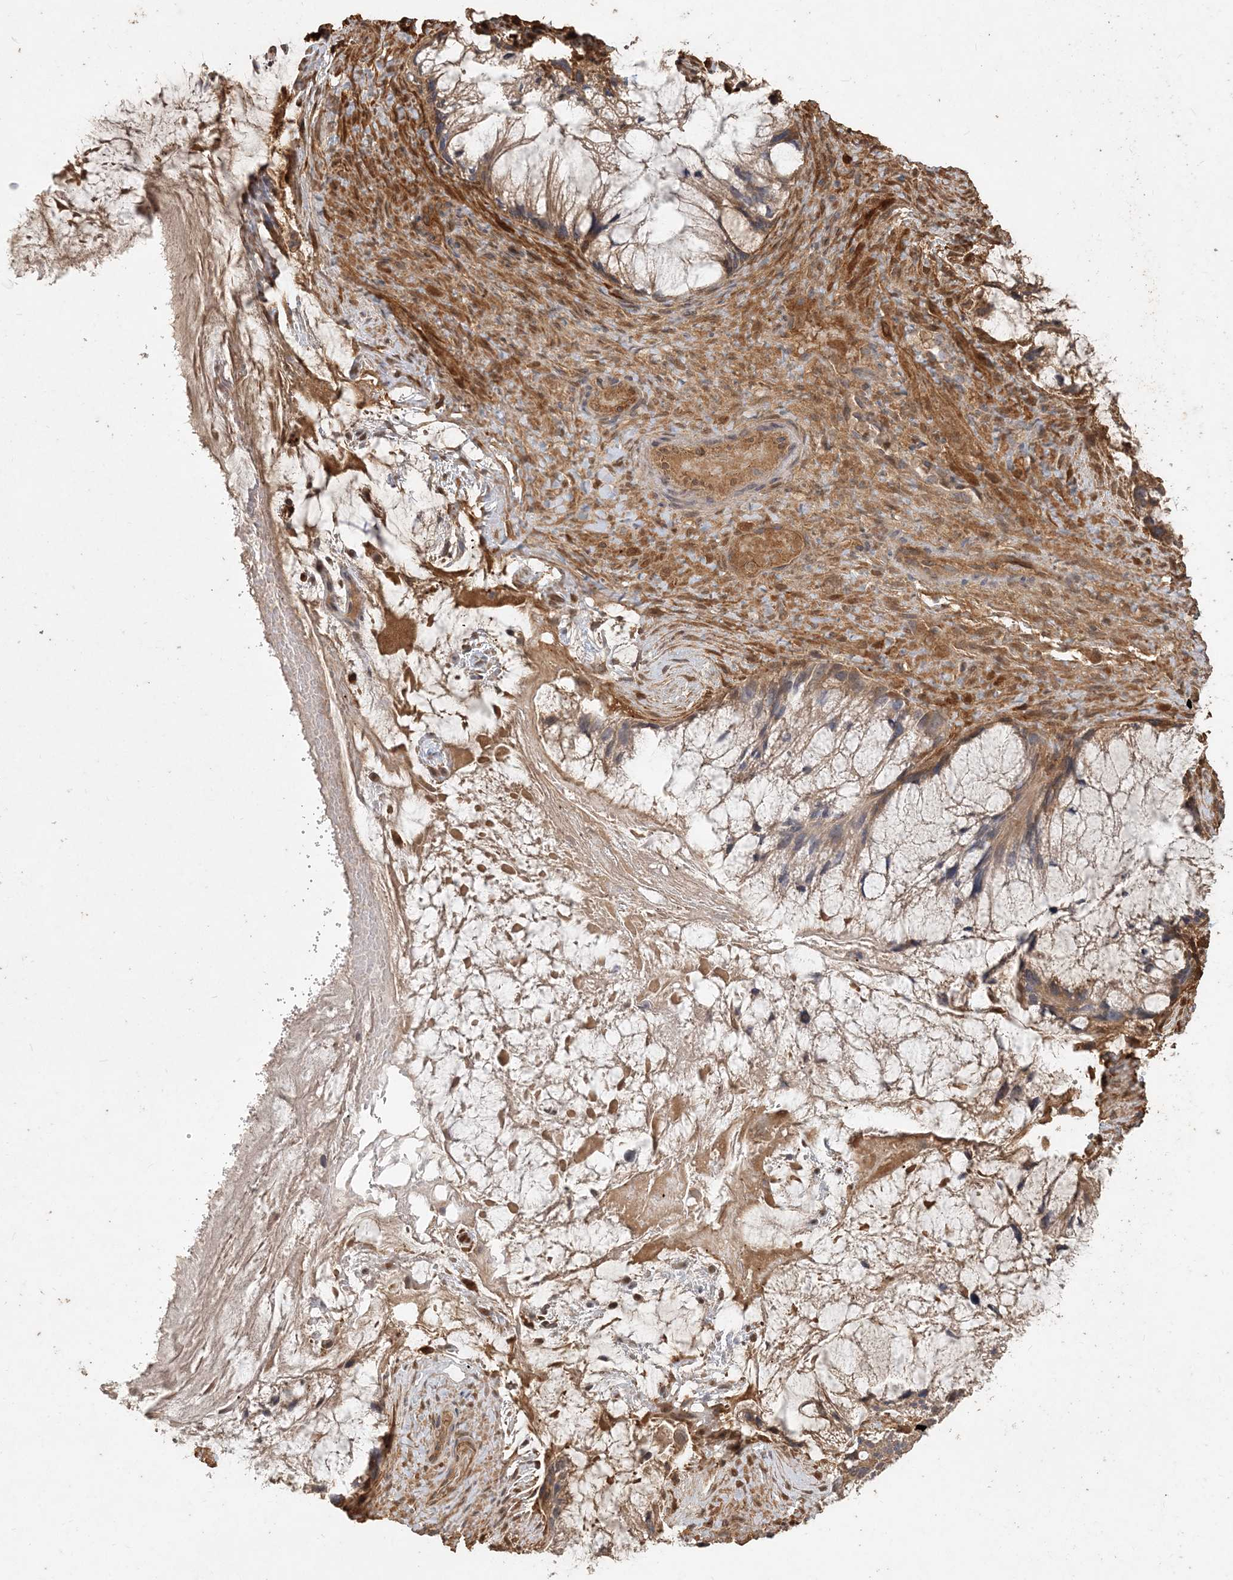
{"staining": {"intensity": "weak", "quantity": "25%-75%", "location": "cytoplasmic/membranous"}, "tissue": "ovarian cancer", "cell_type": "Tumor cells", "image_type": "cancer", "snomed": [{"axis": "morphology", "description": "Cystadenocarcinoma, mucinous, NOS"}, {"axis": "topography", "description": "Ovary"}], "caption": "The immunohistochemical stain labels weak cytoplasmic/membranous expression in tumor cells of ovarian cancer tissue.", "gene": "RNF145", "patient": {"sex": "female", "age": 37}}